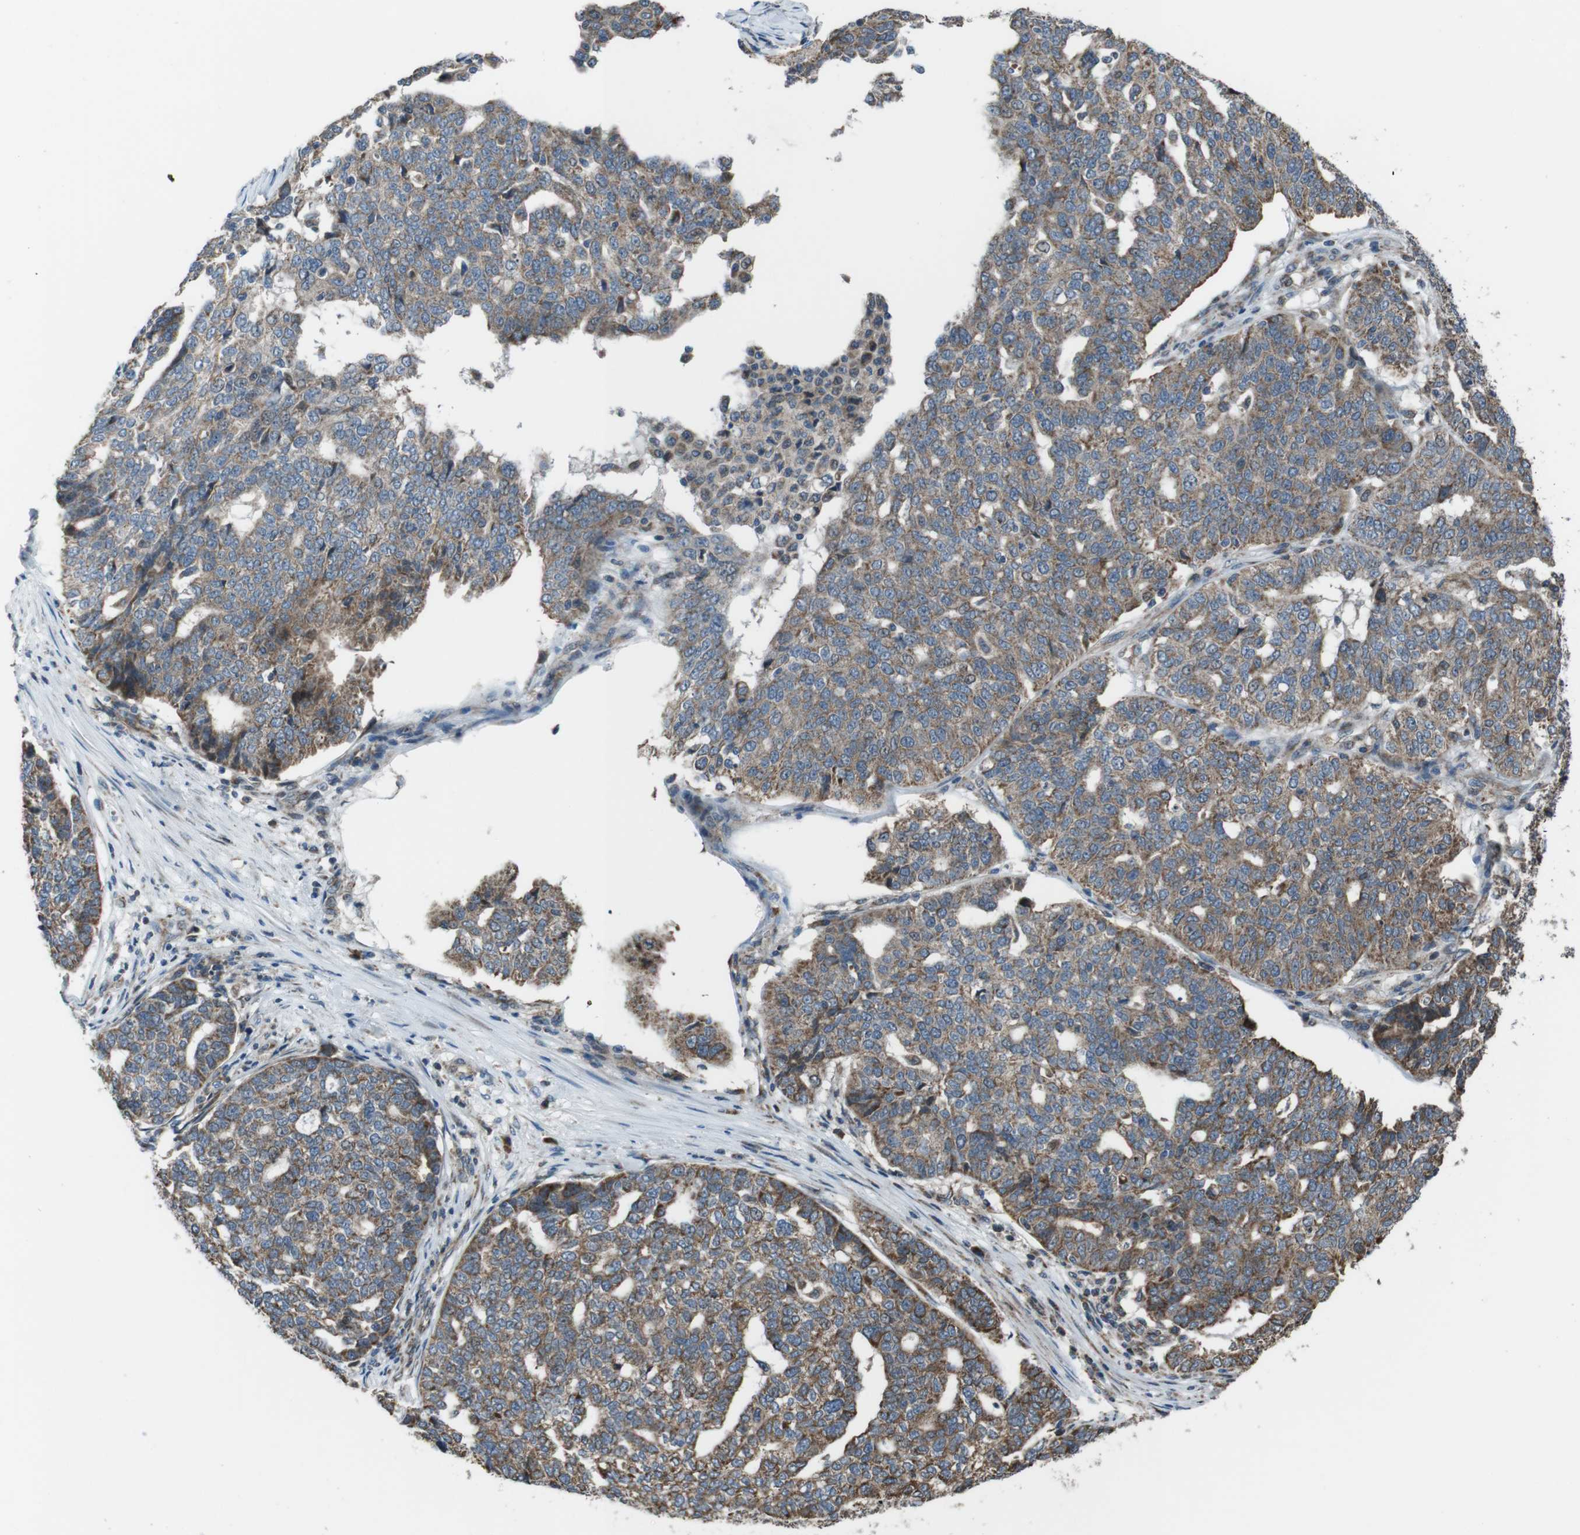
{"staining": {"intensity": "moderate", "quantity": "<25%", "location": "cytoplasmic/membranous"}, "tissue": "ovarian cancer", "cell_type": "Tumor cells", "image_type": "cancer", "snomed": [{"axis": "morphology", "description": "Cystadenocarcinoma, serous, NOS"}, {"axis": "topography", "description": "Ovary"}], "caption": "Brown immunohistochemical staining in human ovarian cancer (serous cystadenocarcinoma) reveals moderate cytoplasmic/membranous expression in about <25% of tumor cells.", "gene": "GIMAP8", "patient": {"sex": "female", "age": 59}}